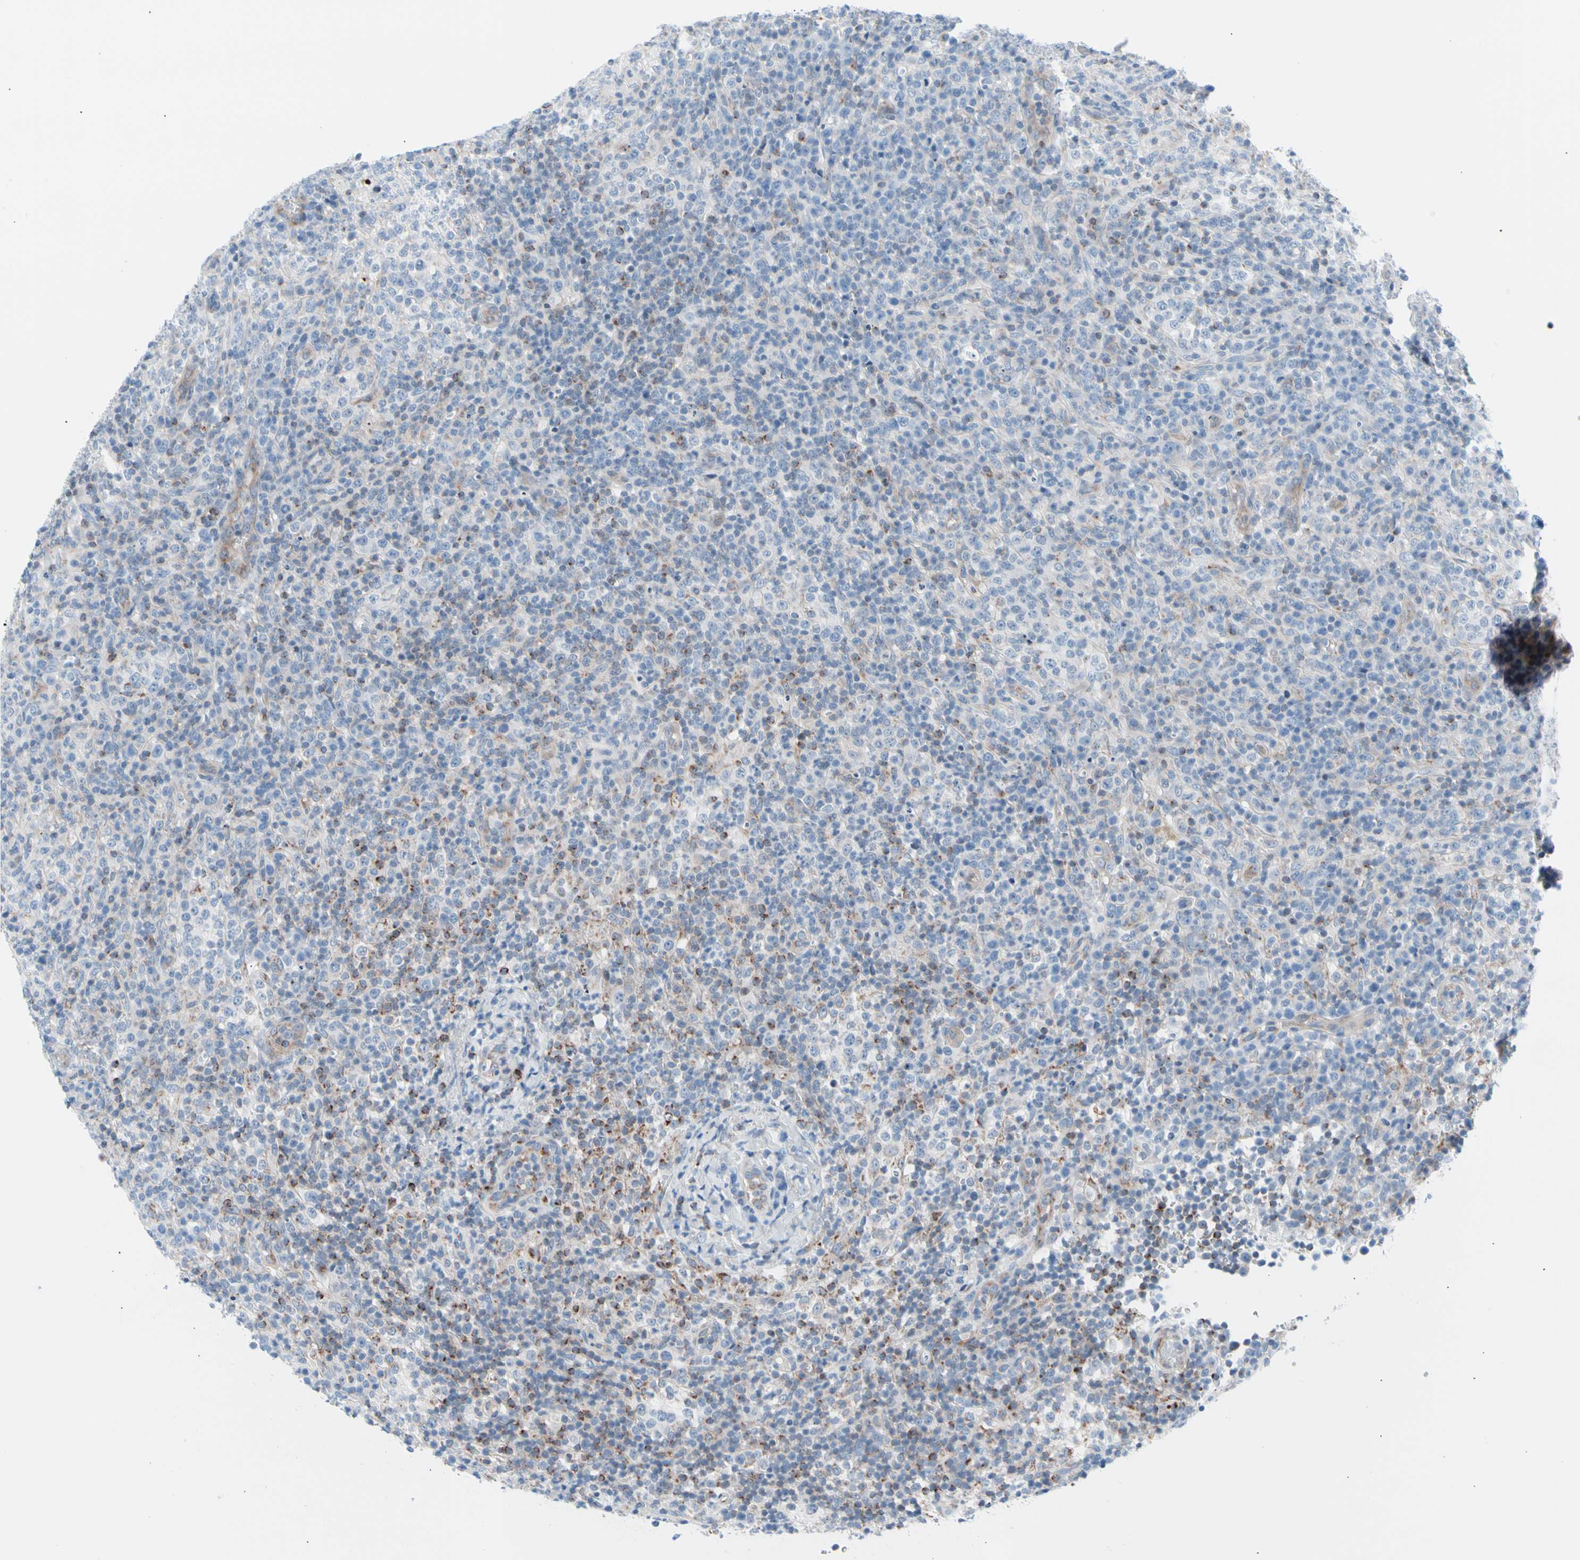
{"staining": {"intensity": "negative", "quantity": "none", "location": "none"}, "tissue": "lymphoma", "cell_type": "Tumor cells", "image_type": "cancer", "snomed": [{"axis": "morphology", "description": "Malignant lymphoma, non-Hodgkin's type, High grade"}, {"axis": "topography", "description": "Lymph node"}], "caption": "Immunohistochemistry image of malignant lymphoma, non-Hodgkin's type (high-grade) stained for a protein (brown), which displays no staining in tumor cells.", "gene": "HK1", "patient": {"sex": "female", "age": 76}}